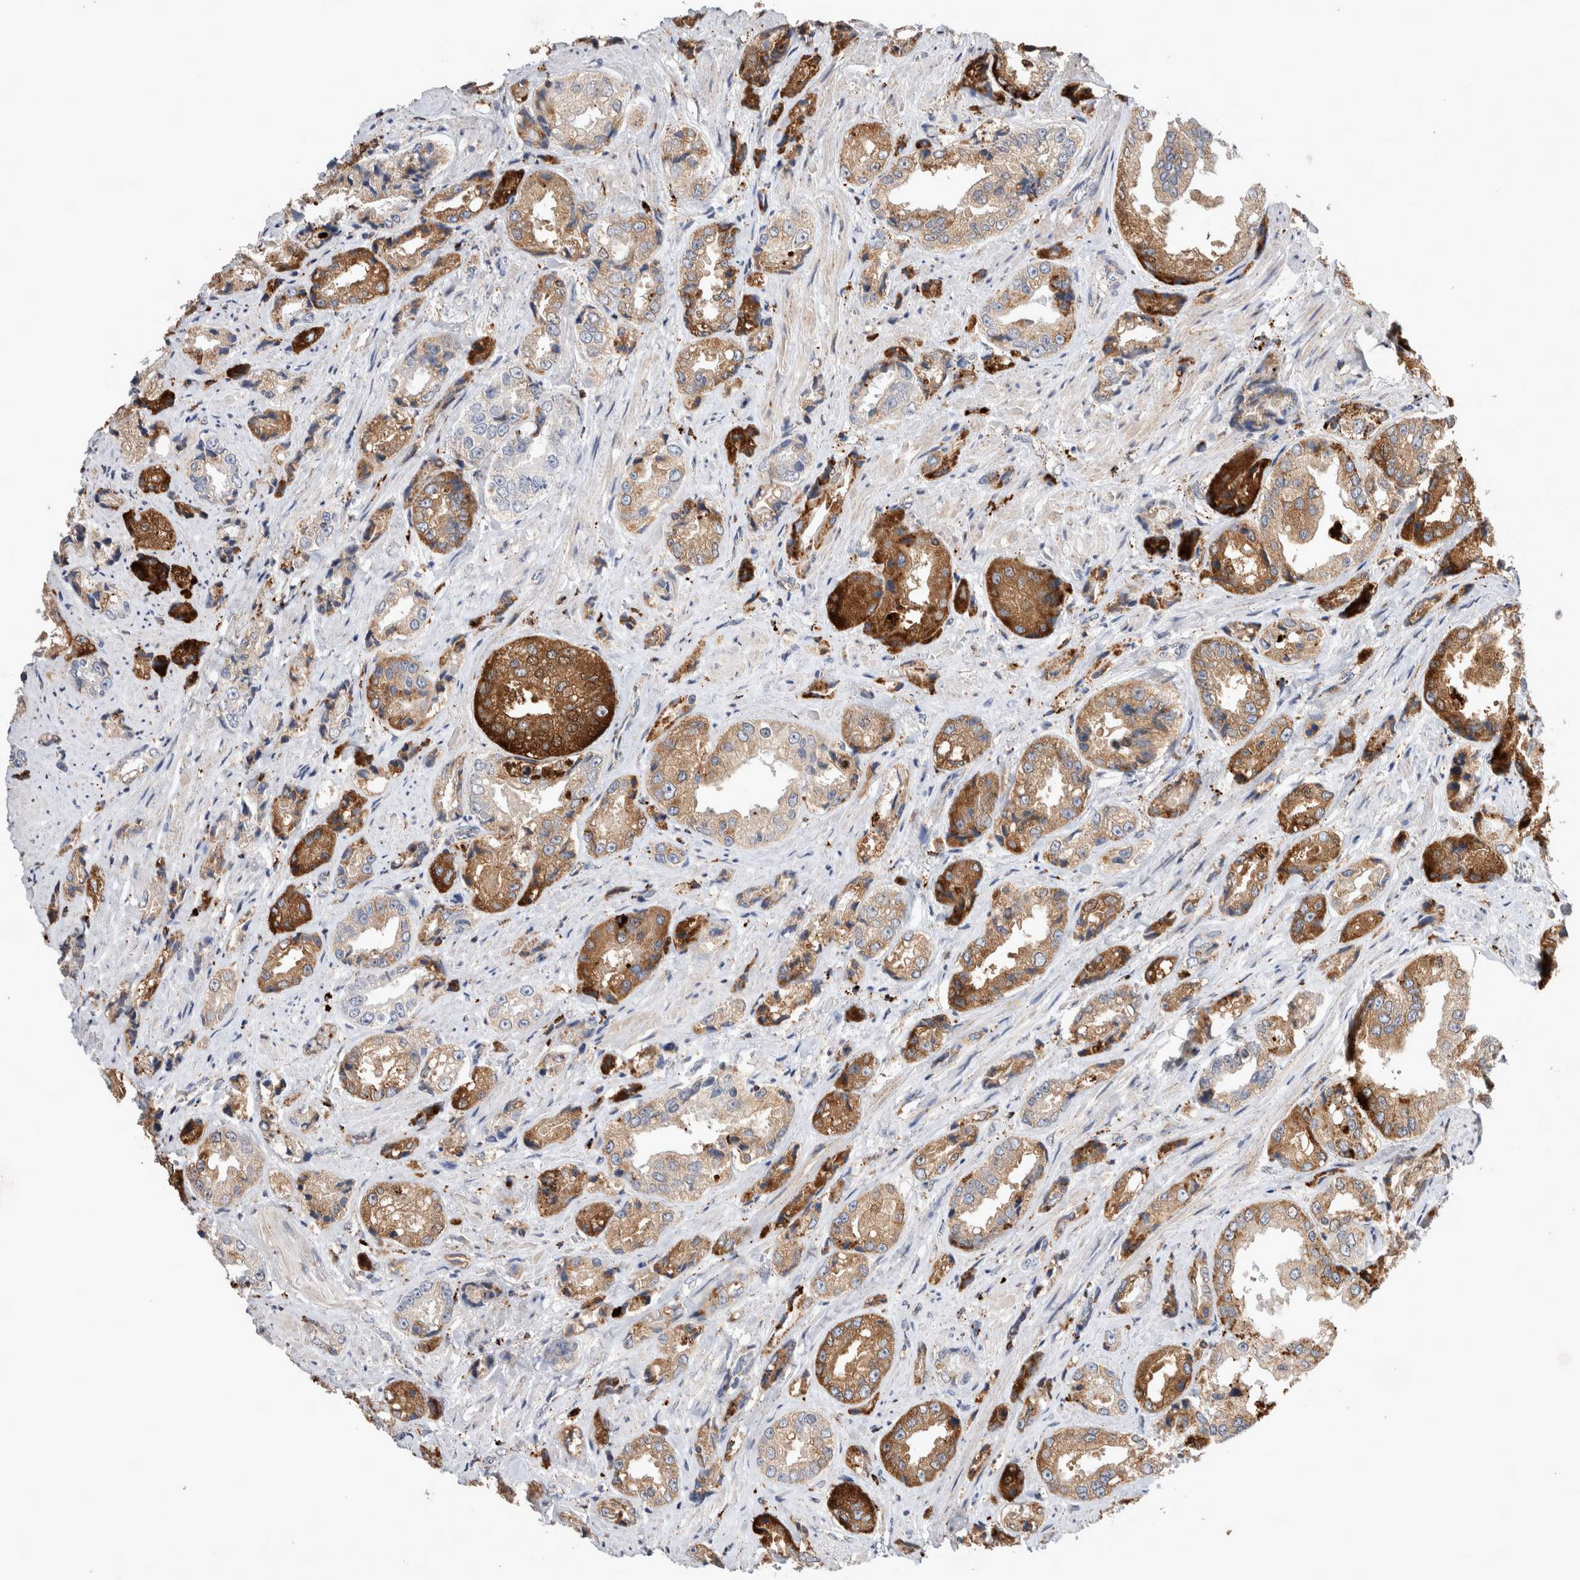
{"staining": {"intensity": "strong", "quantity": ">75%", "location": "cytoplasmic/membranous"}, "tissue": "prostate cancer", "cell_type": "Tumor cells", "image_type": "cancer", "snomed": [{"axis": "morphology", "description": "Adenocarcinoma, High grade"}, {"axis": "topography", "description": "Prostate"}], "caption": "Prostate high-grade adenocarcinoma stained with DAB (3,3'-diaminobenzidine) immunohistochemistry reveals high levels of strong cytoplasmic/membranous expression in approximately >75% of tumor cells. The protein is shown in brown color, while the nuclei are stained blue.", "gene": "CTSA", "patient": {"sex": "male", "age": 61}}